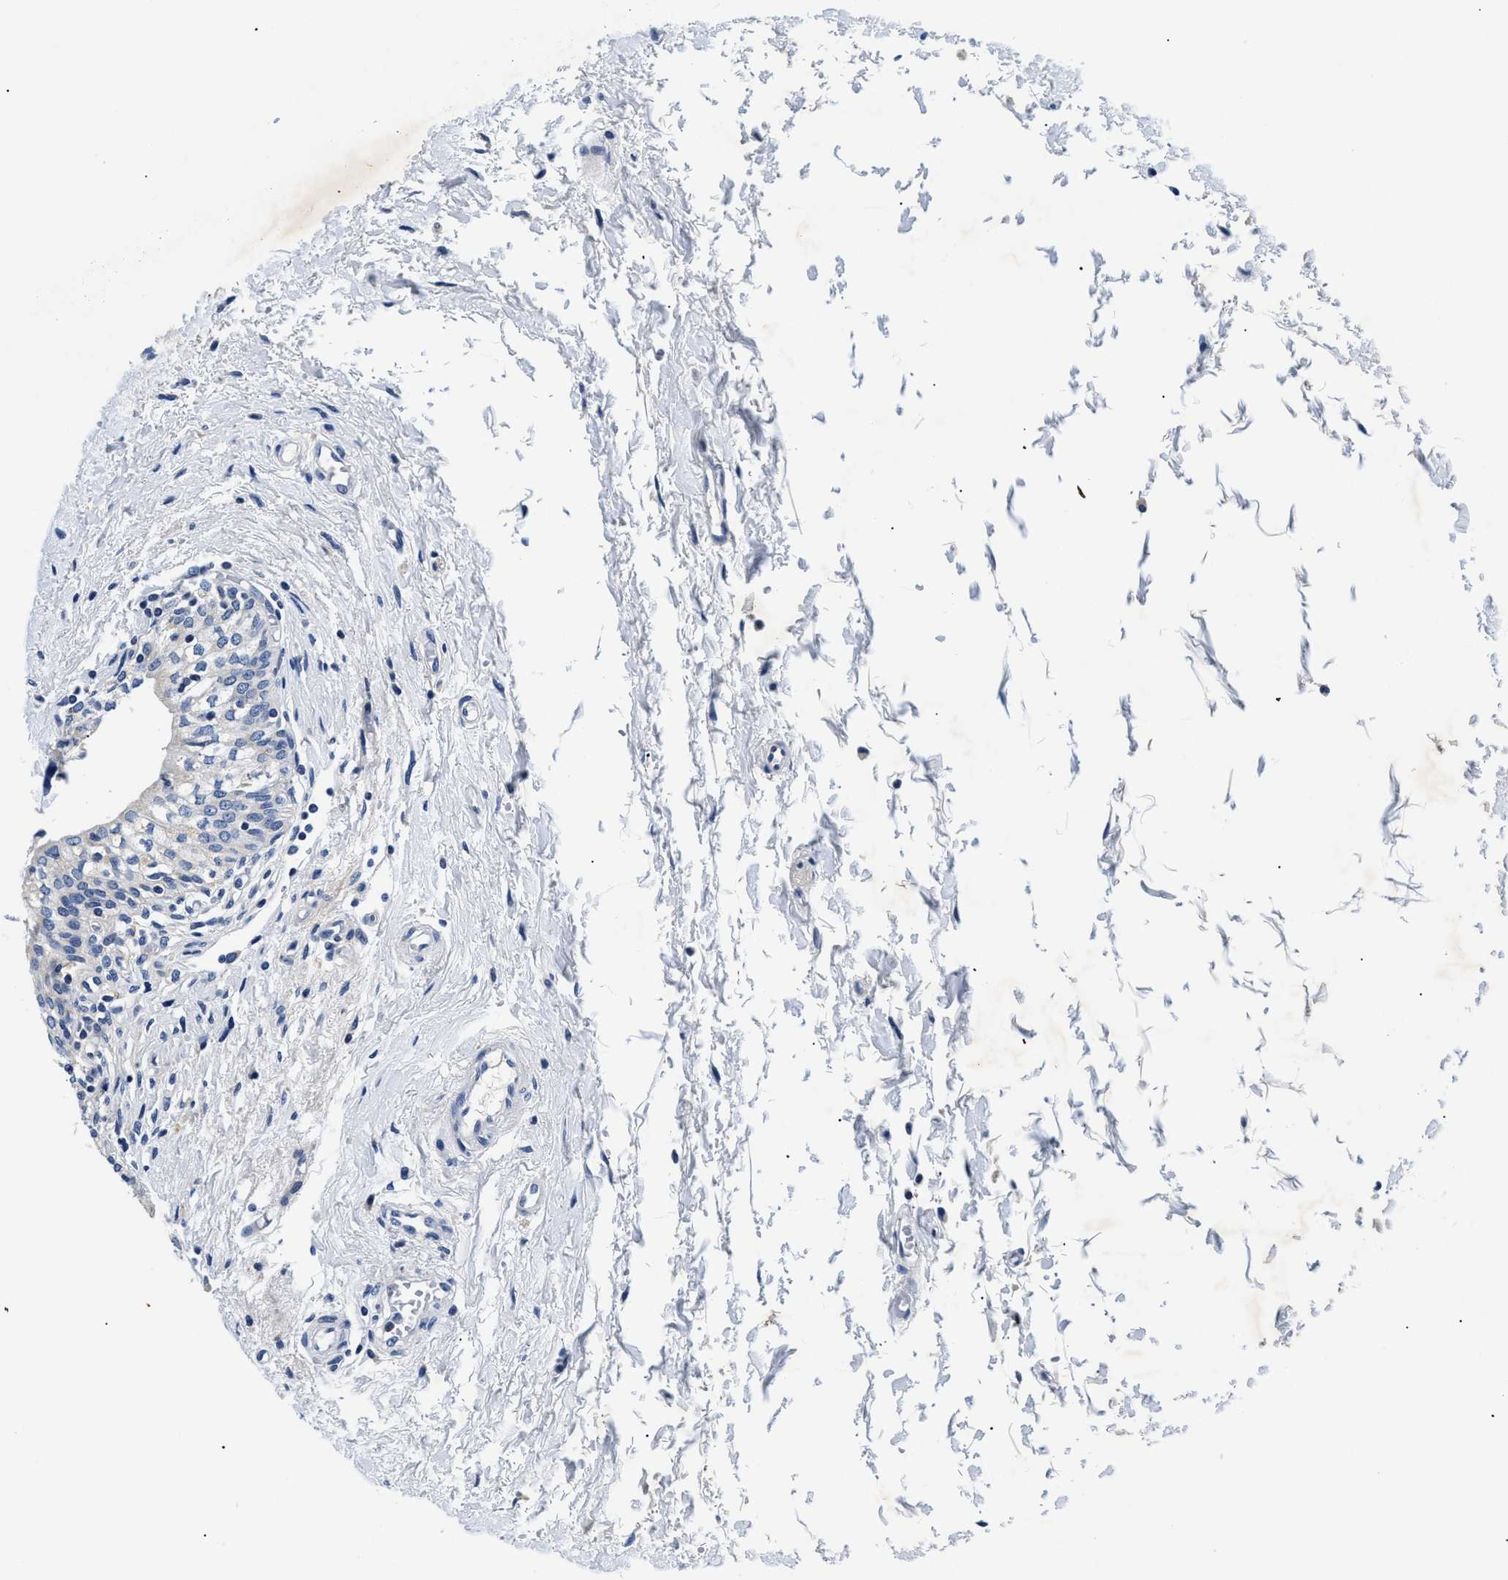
{"staining": {"intensity": "moderate", "quantity": "<25%", "location": "cytoplasmic/membranous"}, "tissue": "urinary bladder", "cell_type": "Urothelial cells", "image_type": "normal", "snomed": [{"axis": "morphology", "description": "Normal tissue, NOS"}, {"axis": "topography", "description": "Urinary bladder"}], "caption": "High-power microscopy captured an IHC photomicrograph of normal urinary bladder, revealing moderate cytoplasmic/membranous staining in about <25% of urothelial cells.", "gene": "MEA1", "patient": {"sex": "male", "age": 55}}